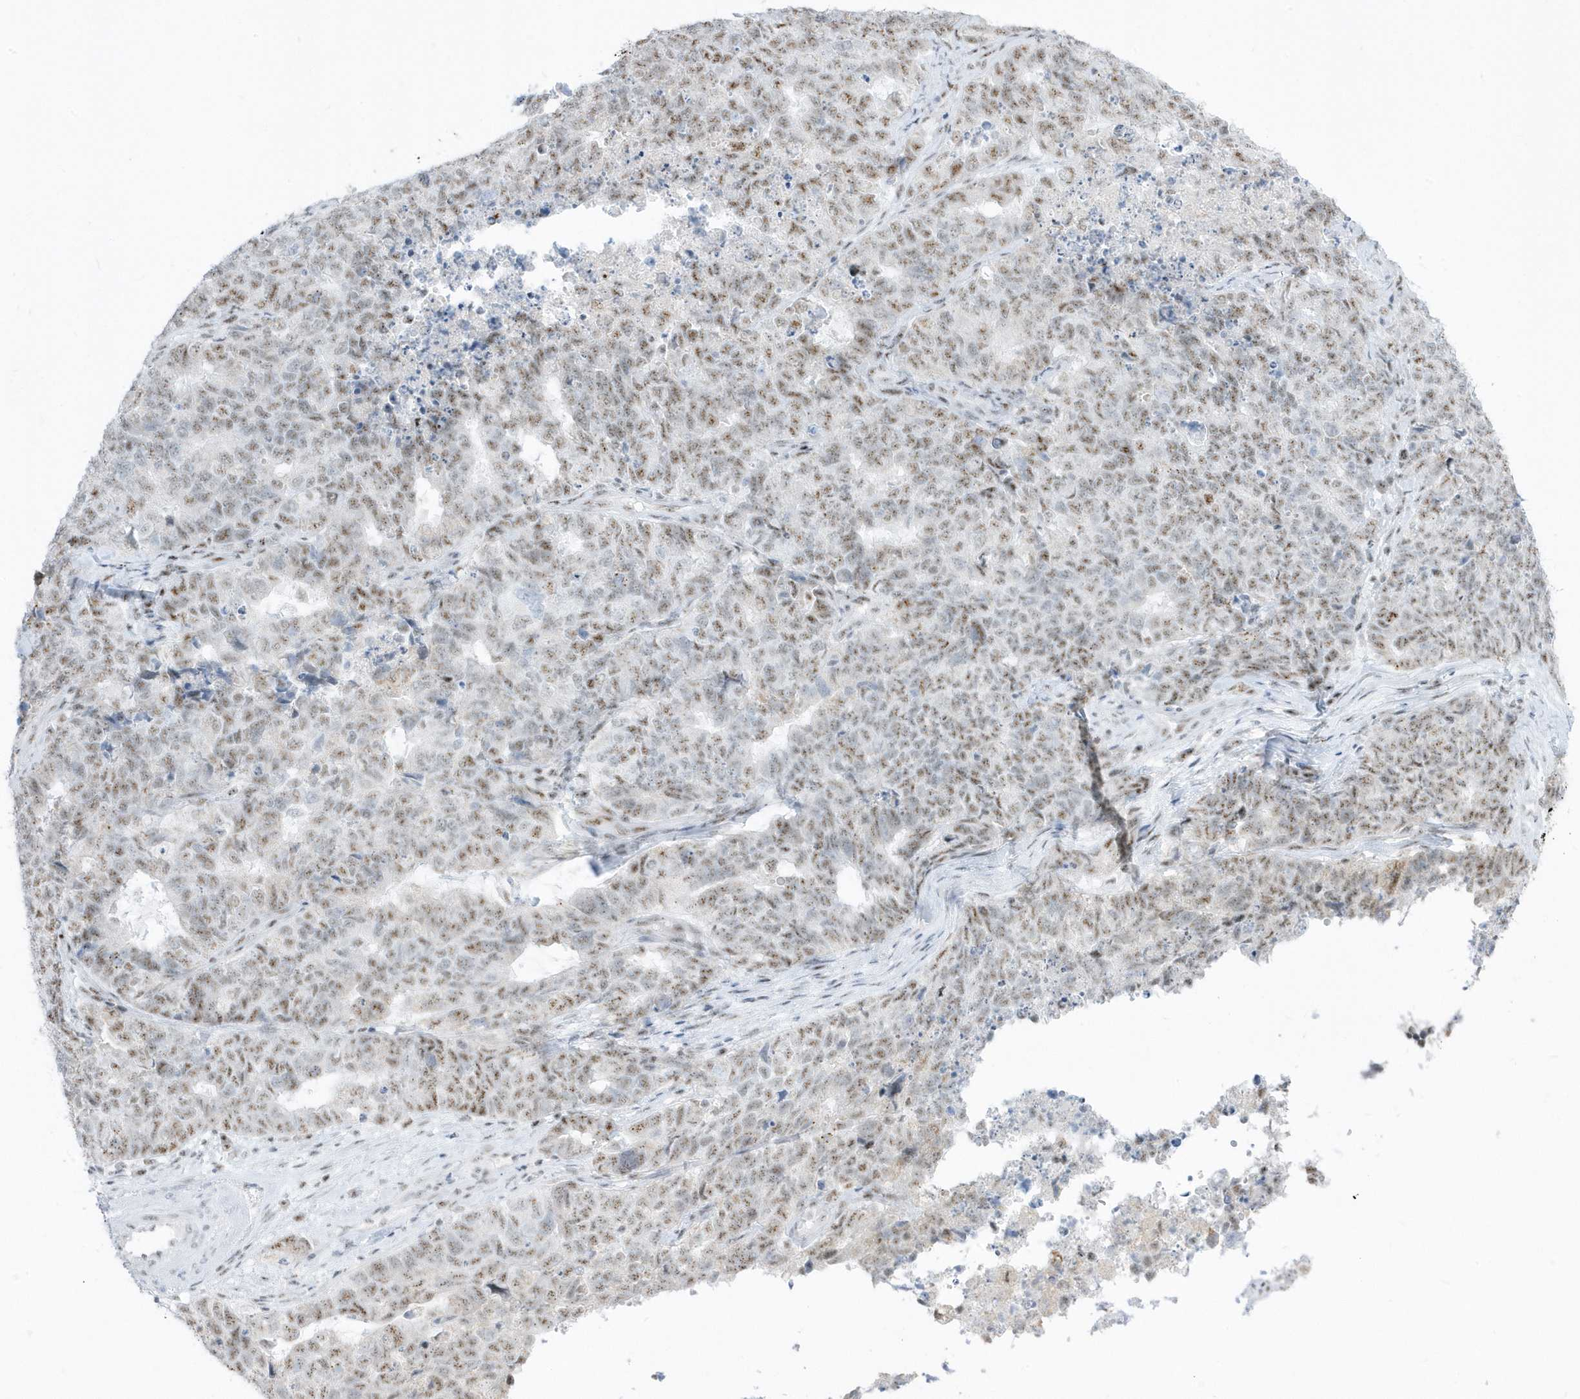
{"staining": {"intensity": "moderate", "quantity": ">75%", "location": "nuclear"}, "tissue": "cervical cancer", "cell_type": "Tumor cells", "image_type": "cancer", "snomed": [{"axis": "morphology", "description": "Squamous cell carcinoma, NOS"}, {"axis": "topography", "description": "Cervix"}], "caption": "About >75% of tumor cells in squamous cell carcinoma (cervical) demonstrate moderate nuclear protein expression as visualized by brown immunohistochemical staining.", "gene": "PLEKHN1", "patient": {"sex": "female", "age": 63}}